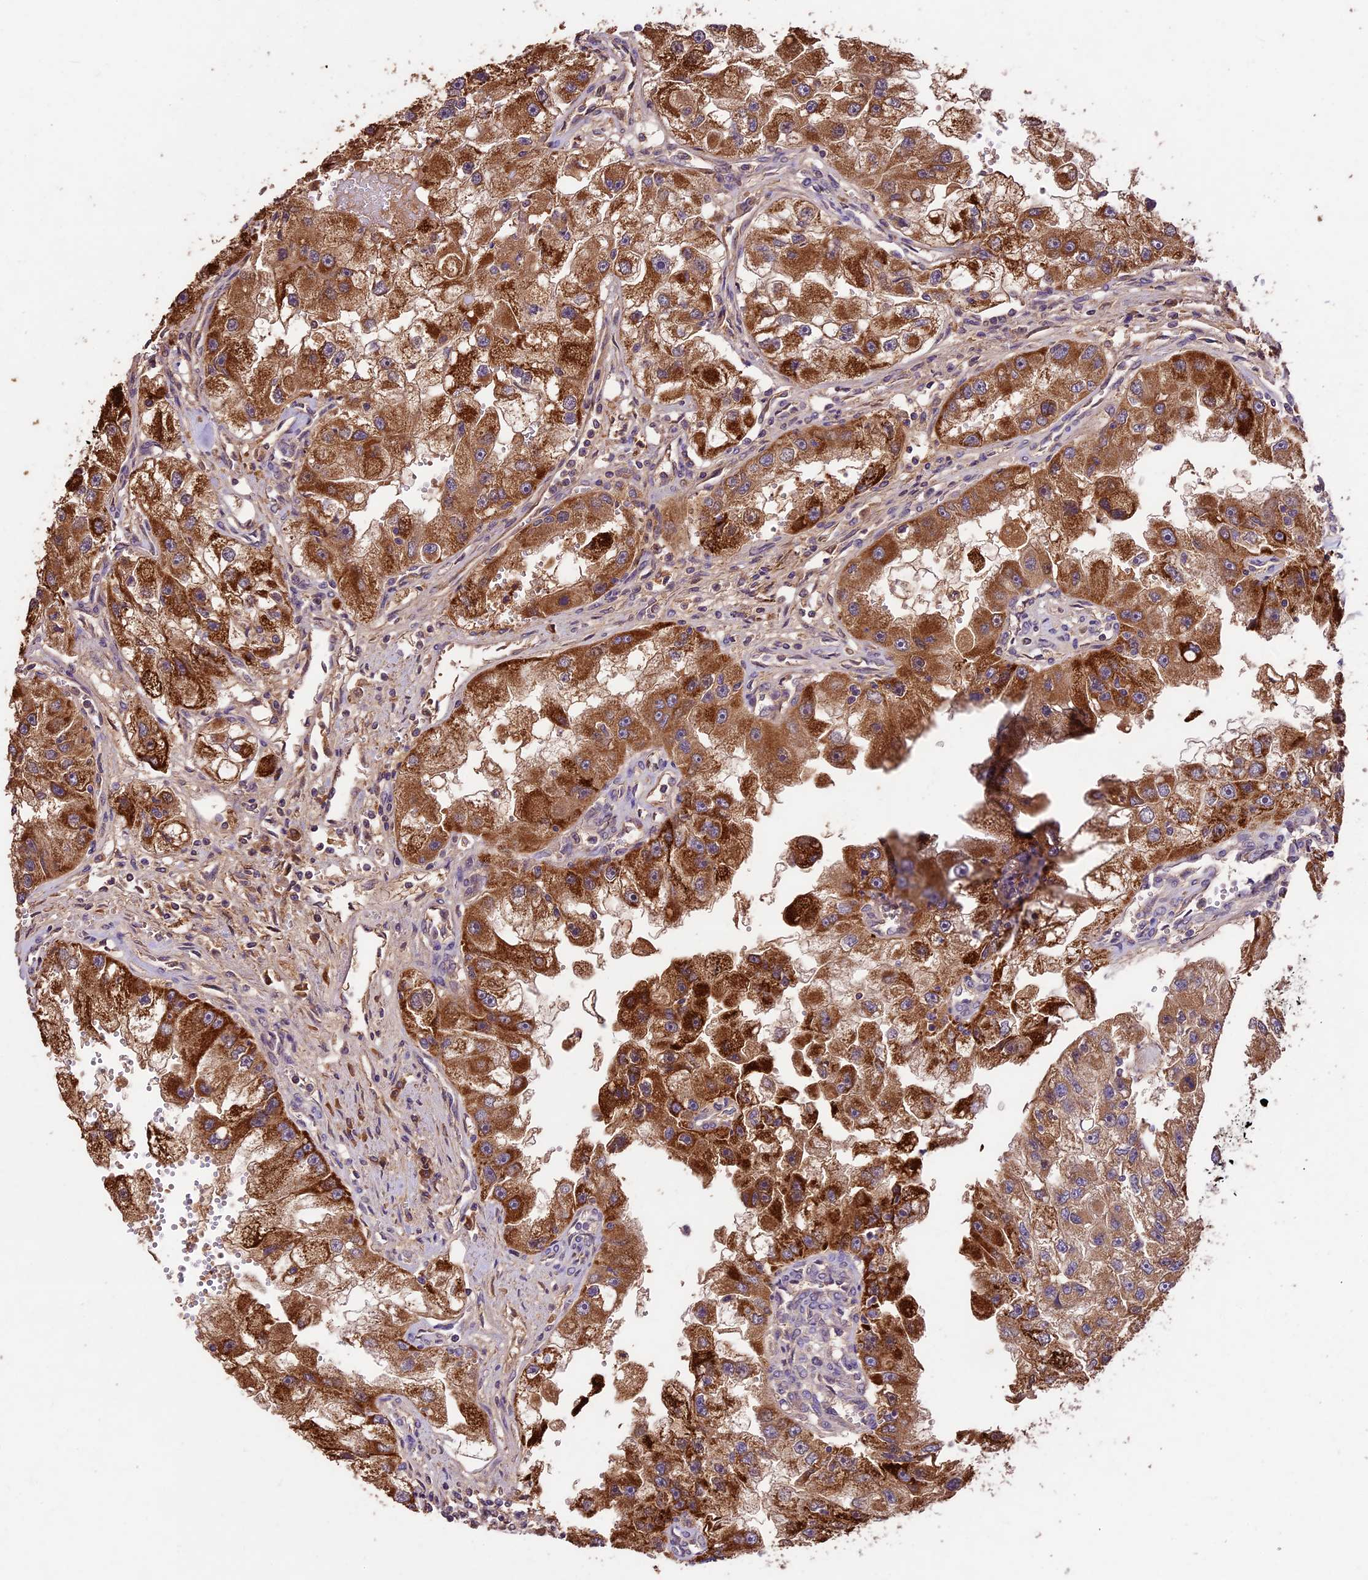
{"staining": {"intensity": "strong", "quantity": ">75%", "location": "cytoplasmic/membranous"}, "tissue": "renal cancer", "cell_type": "Tumor cells", "image_type": "cancer", "snomed": [{"axis": "morphology", "description": "Adenocarcinoma, NOS"}, {"axis": "topography", "description": "Kidney"}], "caption": "Protein staining shows strong cytoplasmic/membranous expression in about >75% of tumor cells in renal cancer. (brown staining indicates protein expression, while blue staining denotes nuclei).", "gene": "CRLF1", "patient": {"sex": "male", "age": 63}}